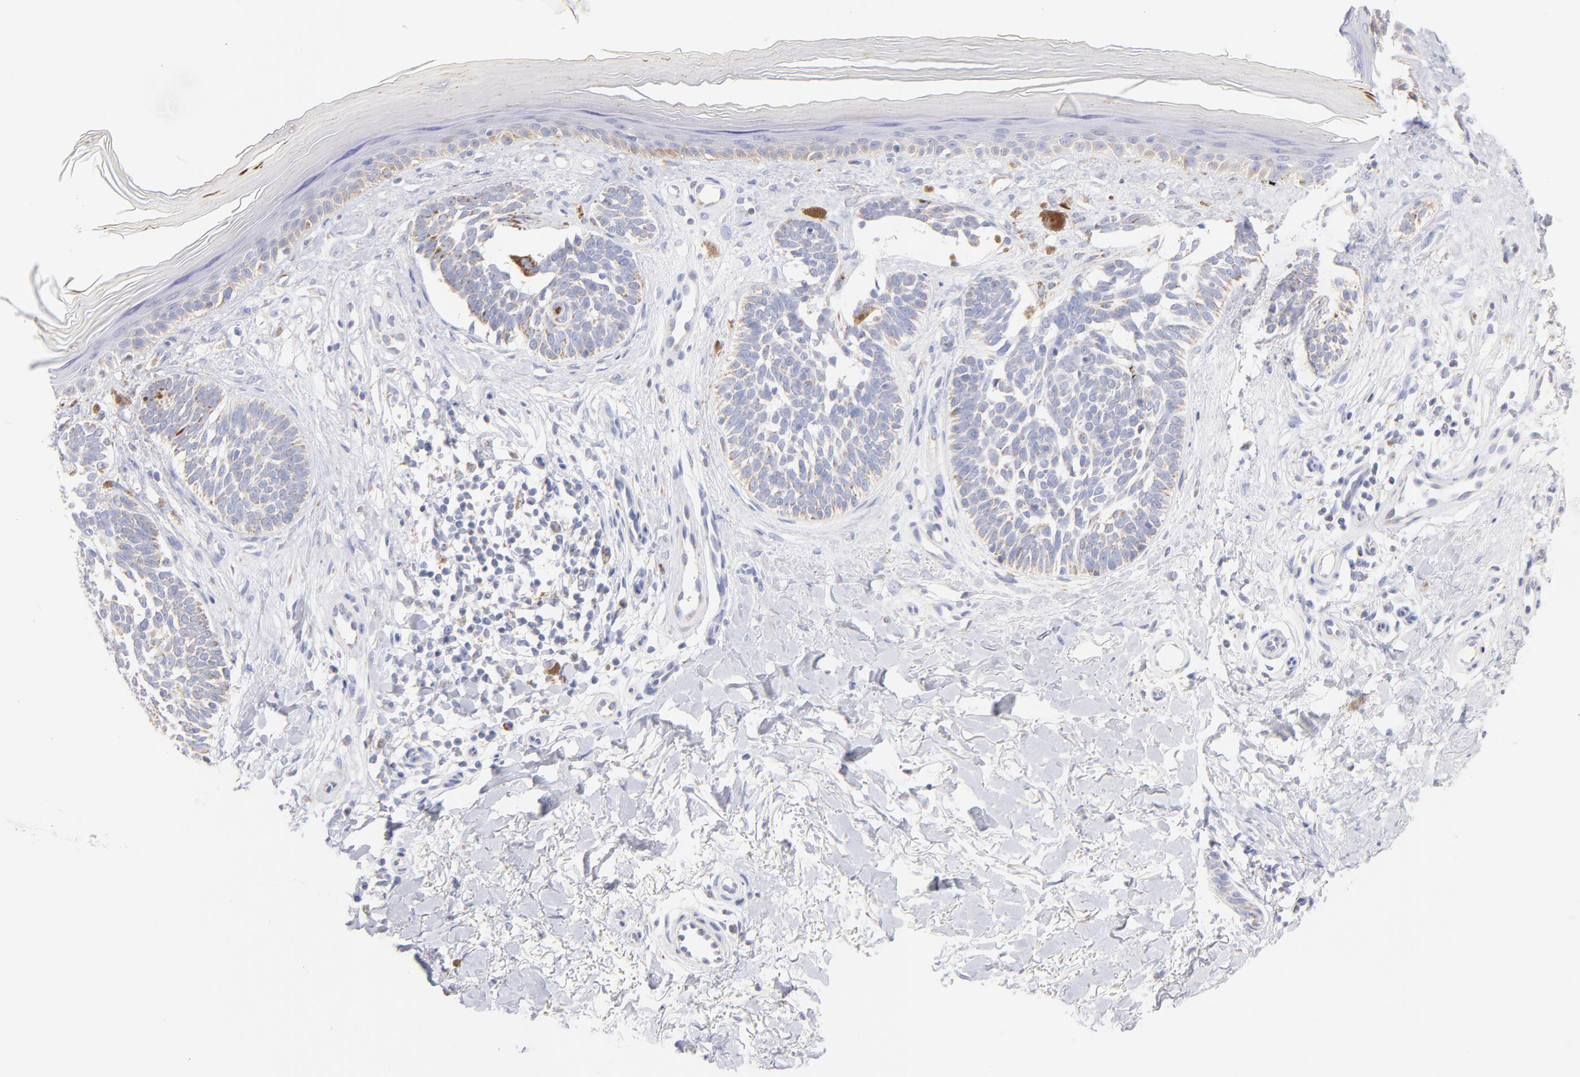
{"staining": {"intensity": "weak", "quantity": "<25%", "location": "cytoplasmic/membranous"}, "tissue": "skin cancer", "cell_type": "Tumor cells", "image_type": "cancer", "snomed": [{"axis": "morphology", "description": "Normal tissue, NOS"}, {"axis": "morphology", "description": "Basal cell carcinoma"}, {"axis": "topography", "description": "Skin"}], "caption": "Tumor cells show no significant protein staining in skin basal cell carcinoma.", "gene": "AIFM1", "patient": {"sex": "female", "age": 58}}